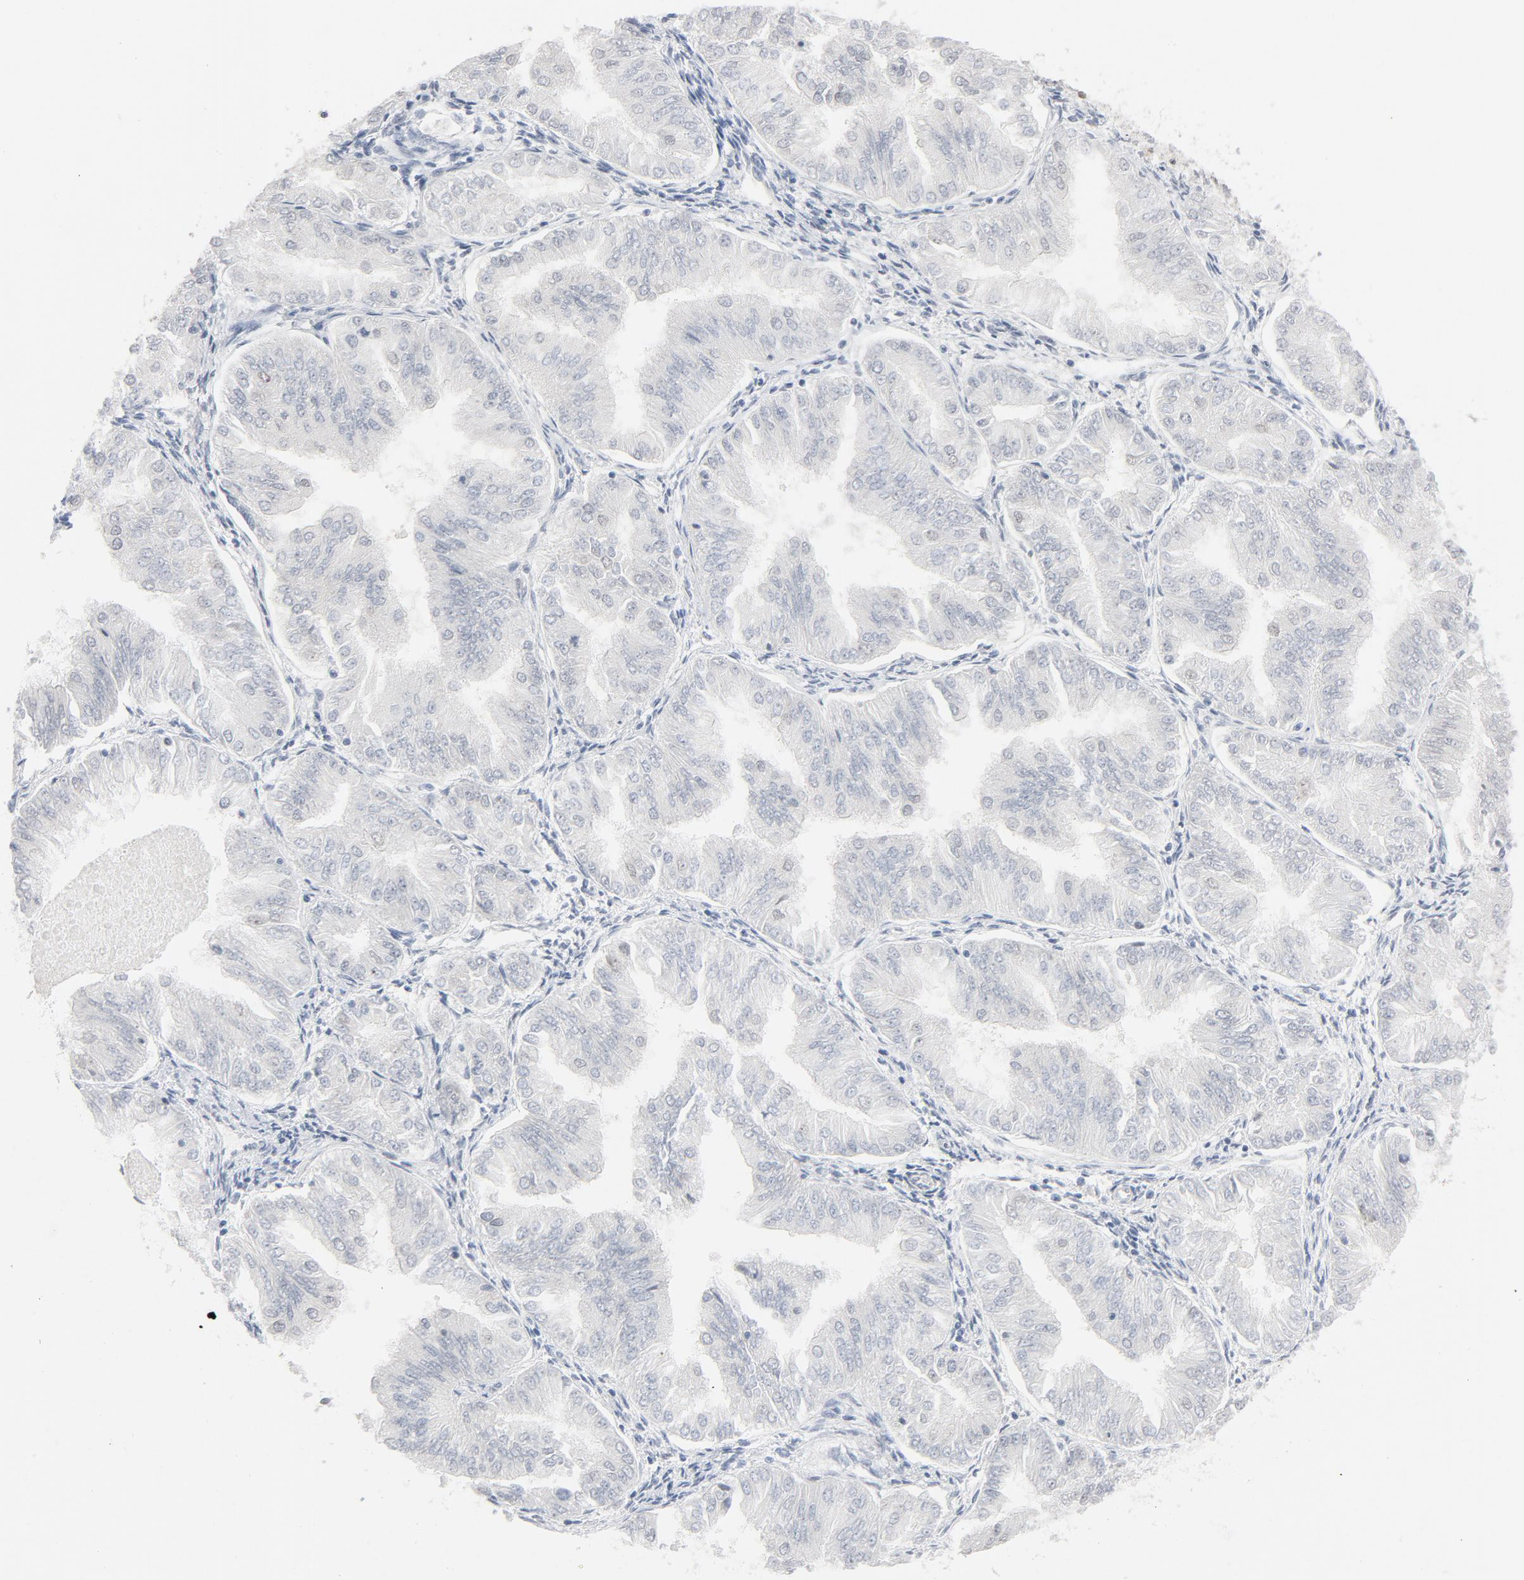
{"staining": {"intensity": "negative", "quantity": "none", "location": "none"}, "tissue": "endometrial cancer", "cell_type": "Tumor cells", "image_type": "cancer", "snomed": [{"axis": "morphology", "description": "Adenocarcinoma, NOS"}, {"axis": "topography", "description": "Endometrium"}], "caption": "IHC histopathology image of neoplastic tissue: human endometrial cancer (adenocarcinoma) stained with DAB exhibits no significant protein positivity in tumor cells.", "gene": "JMJD6", "patient": {"sex": "female", "age": 53}}